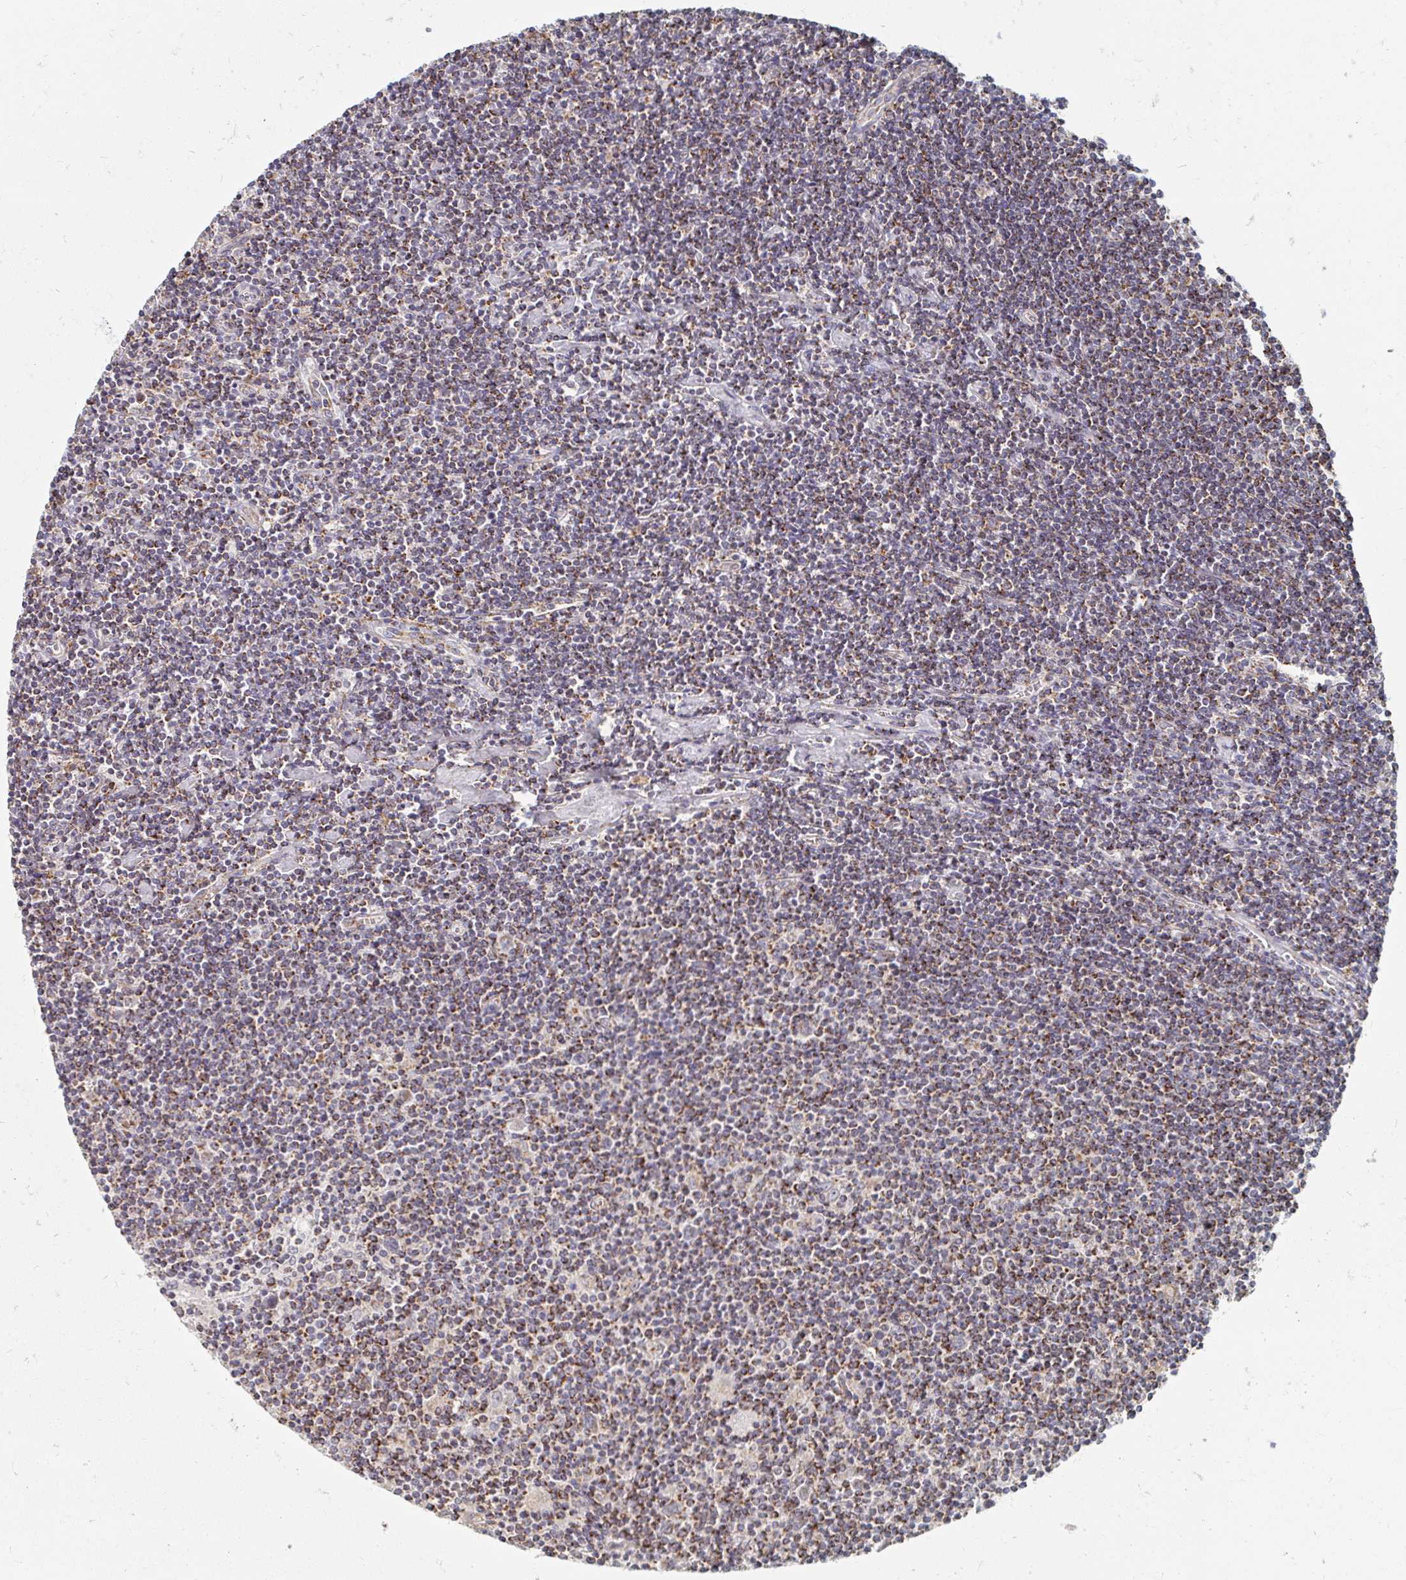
{"staining": {"intensity": "moderate", "quantity": "25%-75%", "location": "cytoplasmic/membranous"}, "tissue": "lymphoma", "cell_type": "Tumor cells", "image_type": "cancer", "snomed": [{"axis": "morphology", "description": "Hodgkin's disease, NOS"}, {"axis": "topography", "description": "Lymph node"}], "caption": "This histopathology image exhibits immunohistochemistry staining of human lymphoma, with medium moderate cytoplasmic/membranous staining in about 25%-75% of tumor cells.", "gene": "MAVS", "patient": {"sex": "male", "age": 40}}